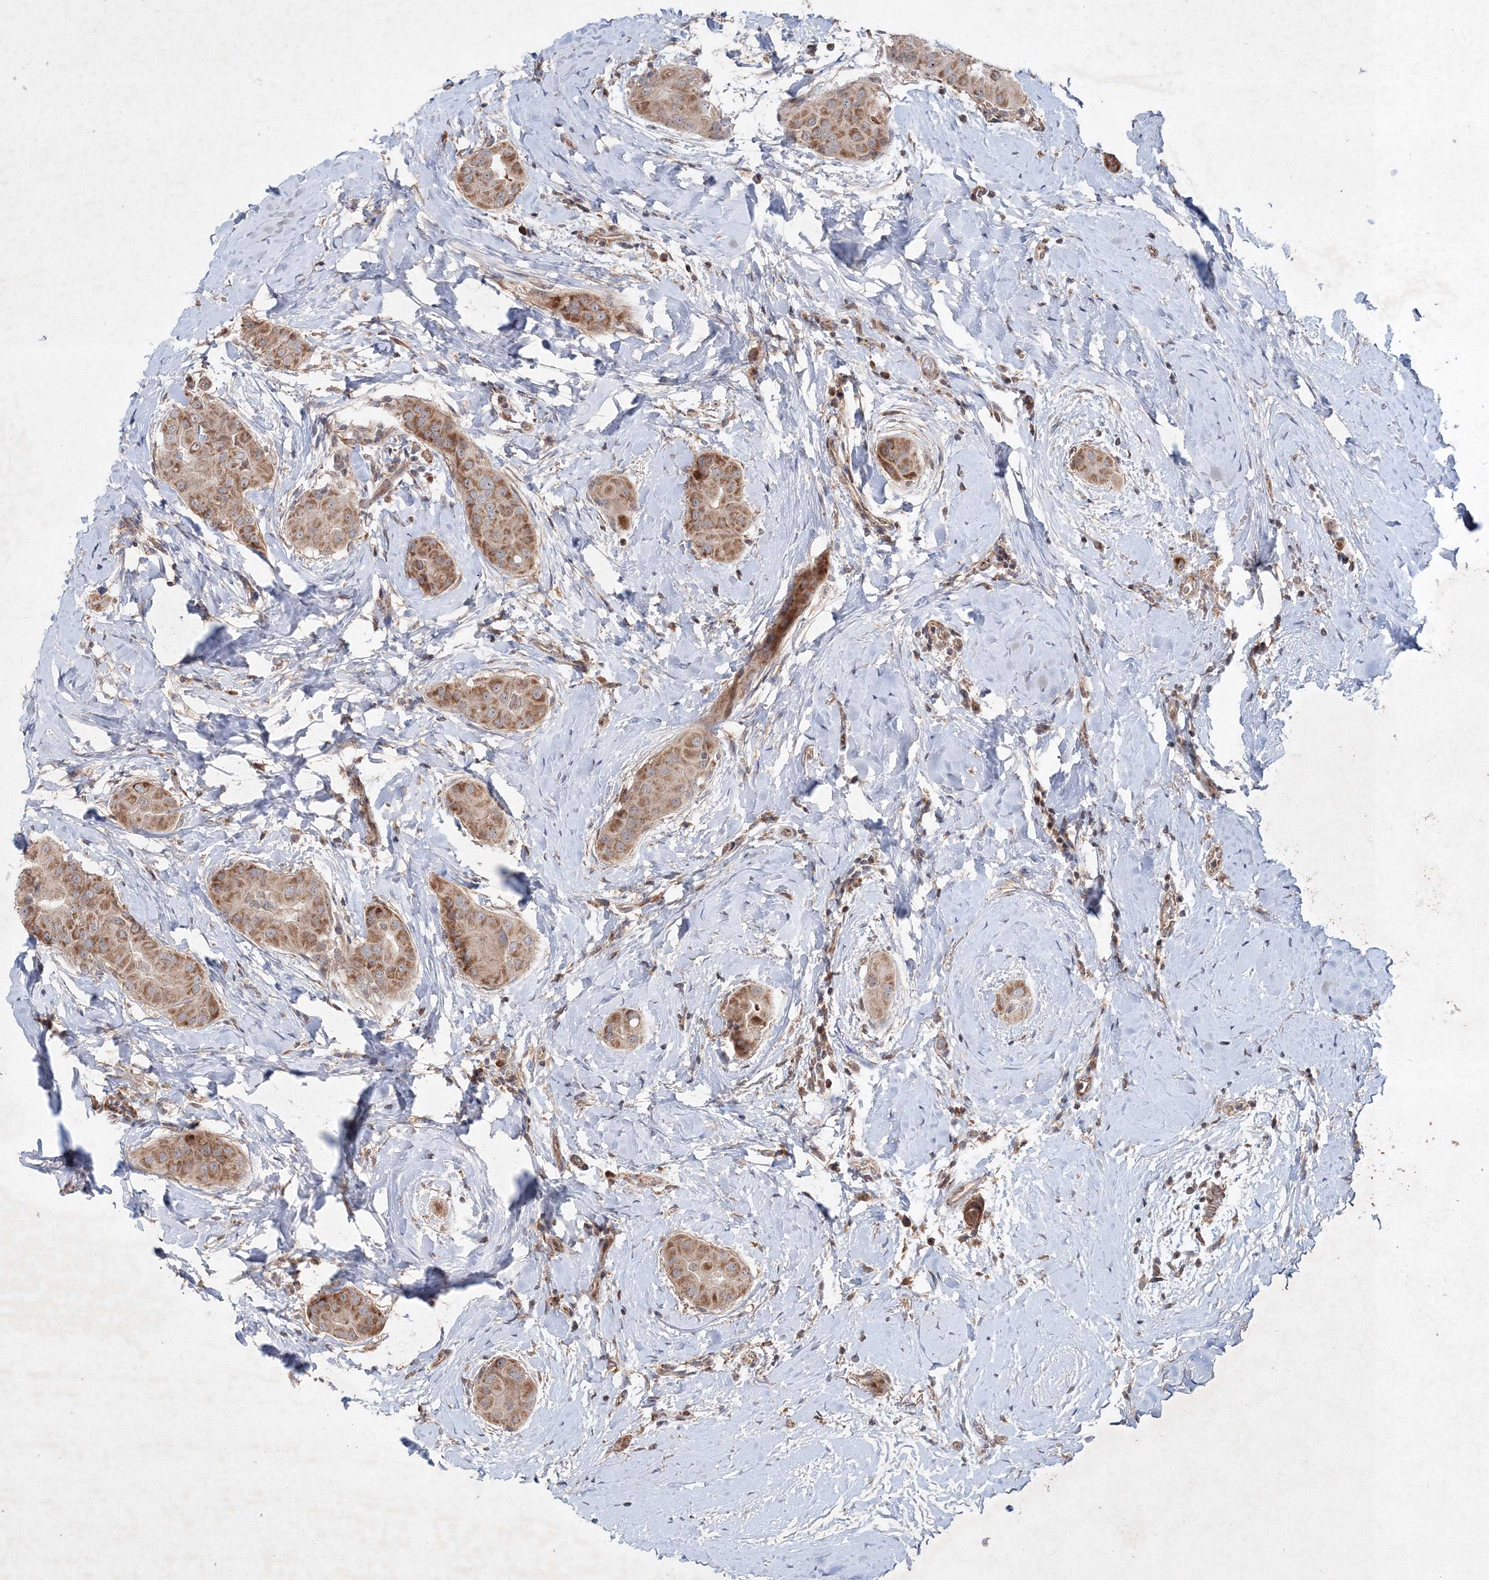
{"staining": {"intensity": "moderate", "quantity": ">75%", "location": "cytoplasmic/membranous"}, "tissue": "thyroid cancer", "cell_type": "Tumor cells", "image_type": "cancer", "snomed": [{"axis": "morphology", "description": "Papillary adenocarcinoma, NOS"}, {"axis": "topography", "description": "Thyroid gland"}], "caption": "IHC staining of papillary adenocarcinoma (thyroid), which shows medium levels of moderate cytoplasmic/membranous expression in about >75% of tumor cells indicating moderate cytoplasmic/membranous protein positivity. The staining was performed using DAB (brown) for protein detection and nuclei were counterstained in hematoxylin (blue).", "gene": "NOA1", "patient": {"sex": "male", "age": 33}}